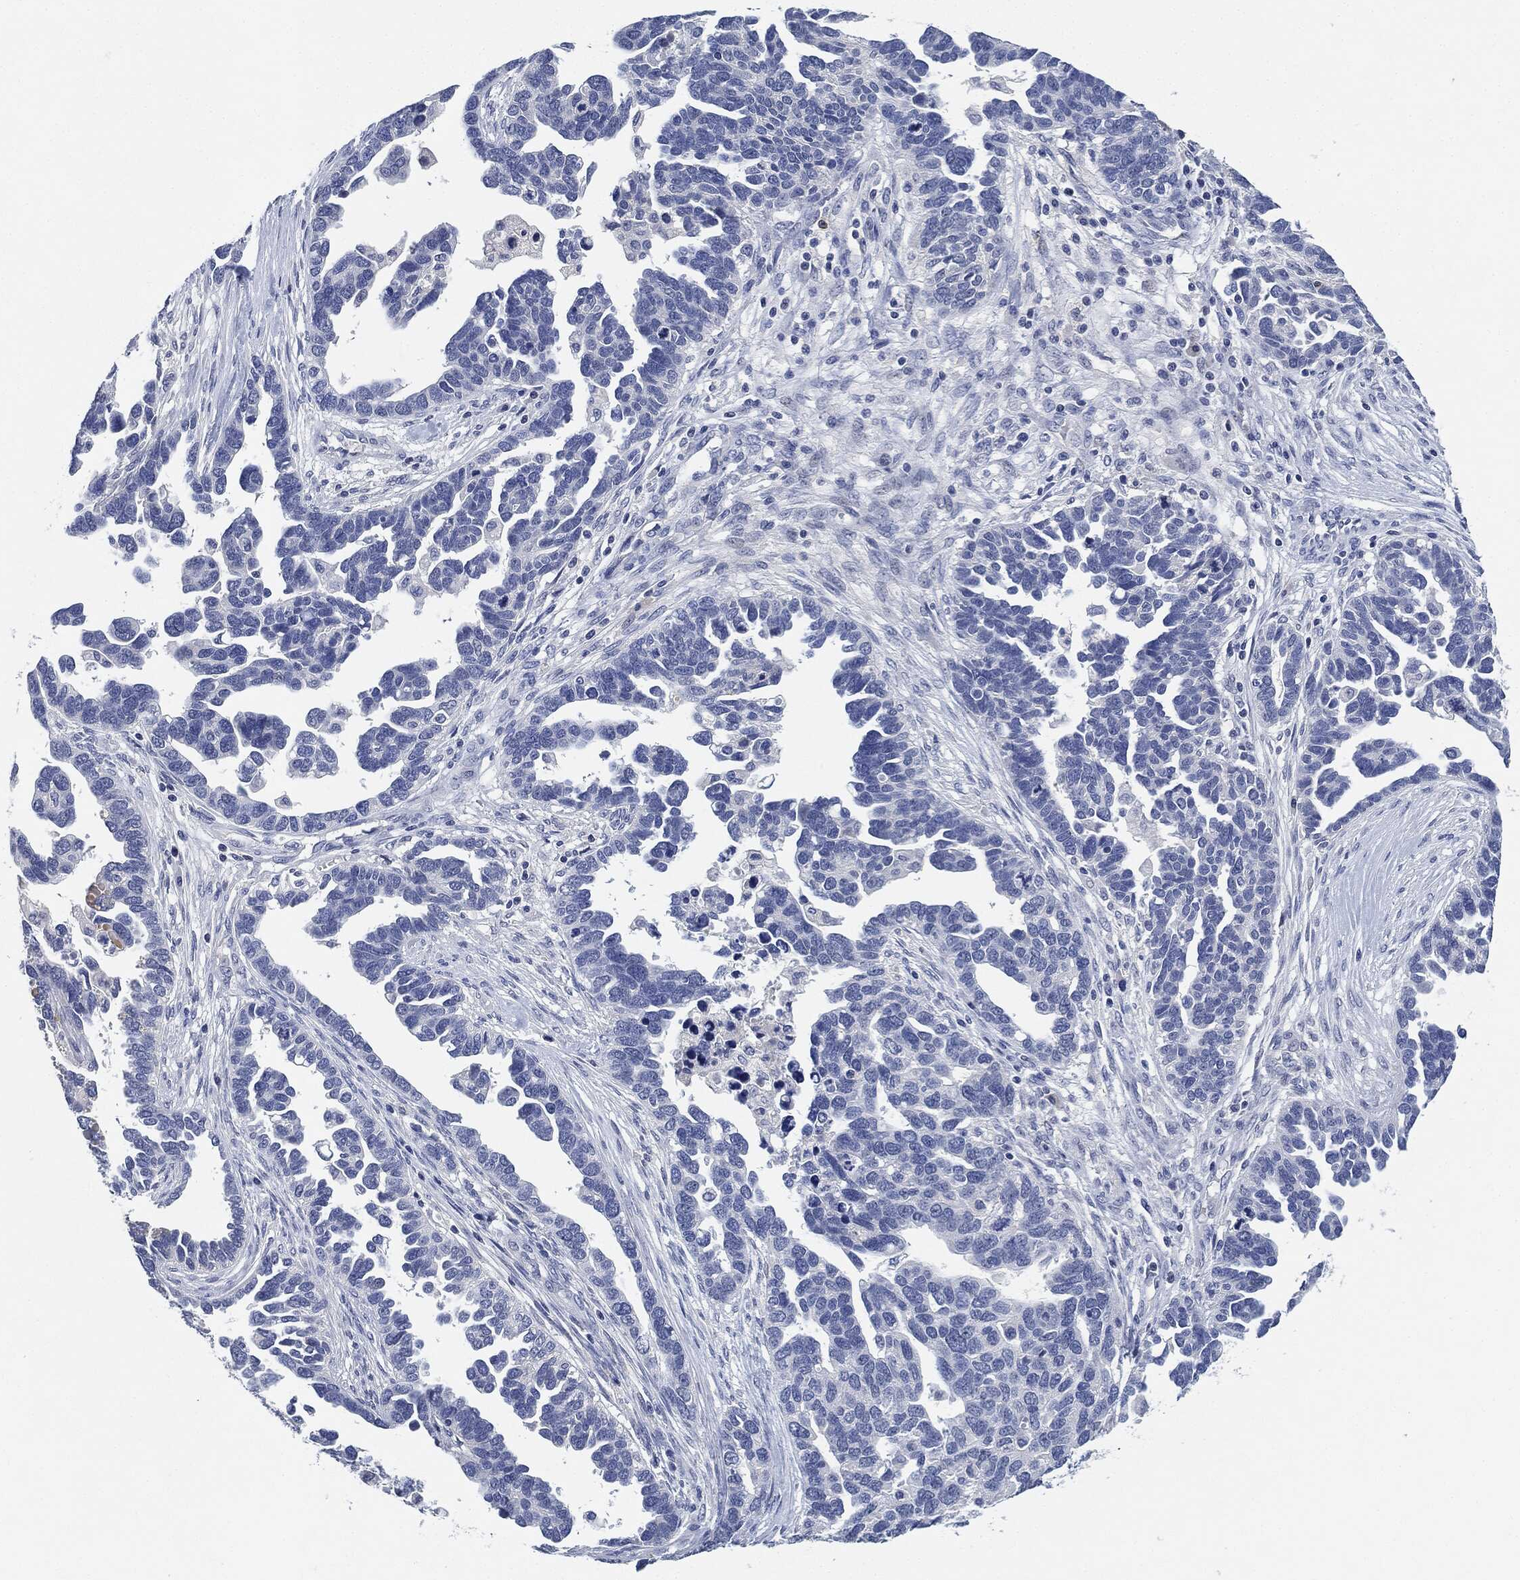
{"staining": {"intensity": "negative", "quantity": "none", "location": "none"}, "tissue": "ovarian cancer", "cell_type": "Tumor cells", "image_type": "cancer", "snomed": [{"axis": "morphology", "description": "Cystadenocarcinoma, serous, NOS"}, {"axis": "topography", "description": "Ovary"}], "caption": "DAB (3,3'-diaminobenzidine) immunohistochemical staining of human ovarian cancer (serous cystadenocarcinoma) reveals no significant staining in tumor cells.", "gene": "NTRK1", "patient": {"sex": "female", "age": 54}}